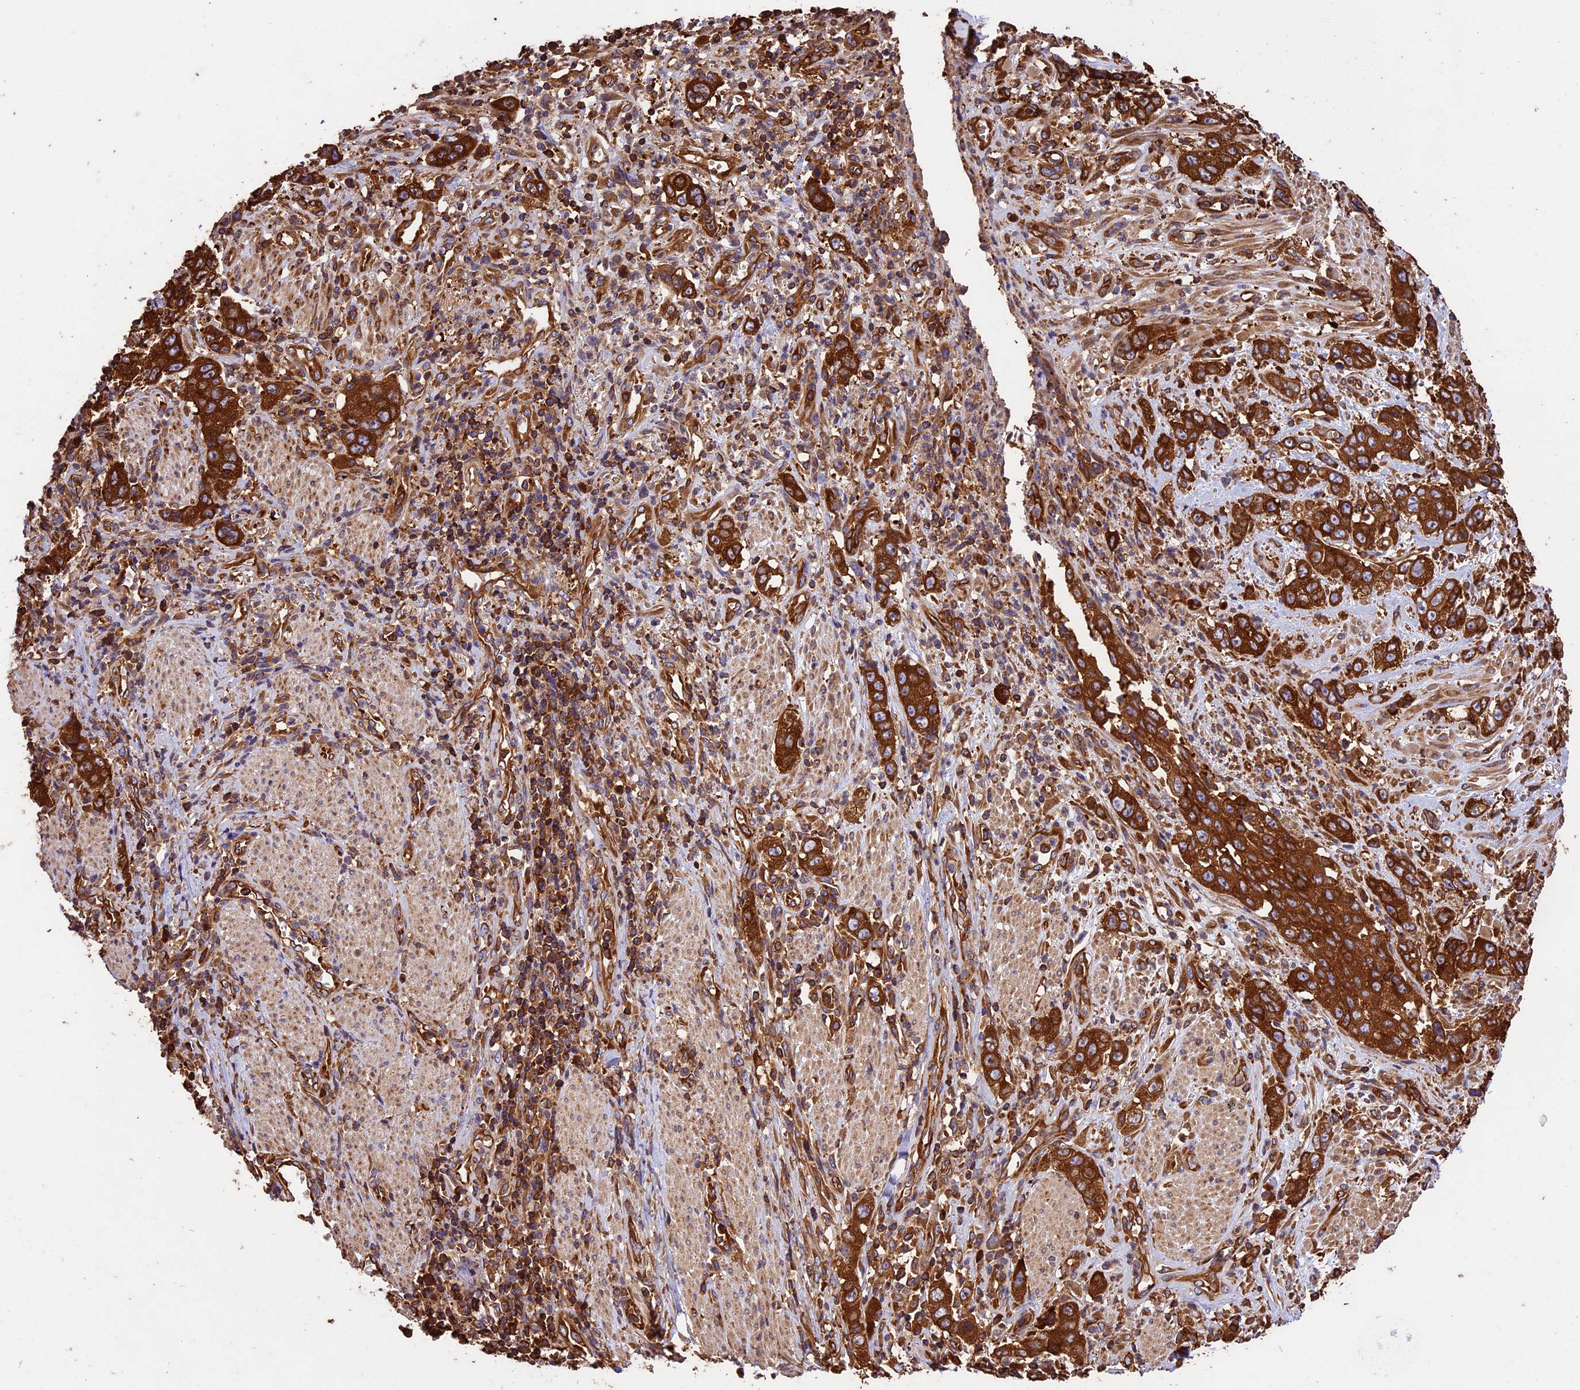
{"staining": {"intensity": "strong", "quantity": ">75%", "location": "cytoplasmic/membranous"}, "tissue": "stomach cancer", "cell_type": "Tumor cells", "image_type": "cancer", "snomed": [{"axis": "morphology", "description": "Adenocarcinoma, NOS"}, {"axis": "topography", "description": "Stomach, upper"}], "caption": "Immunohistochemical staining of stomach cancer (adenocarcinoma) reveals strong cytoplasmic/membranous protein expression in approximately >75% of tumor cells. (Brightfield microscopy of DAB IHC at high magnification).", "gene": "KARS1", "patient": {"sex": "male", "age": 62}}